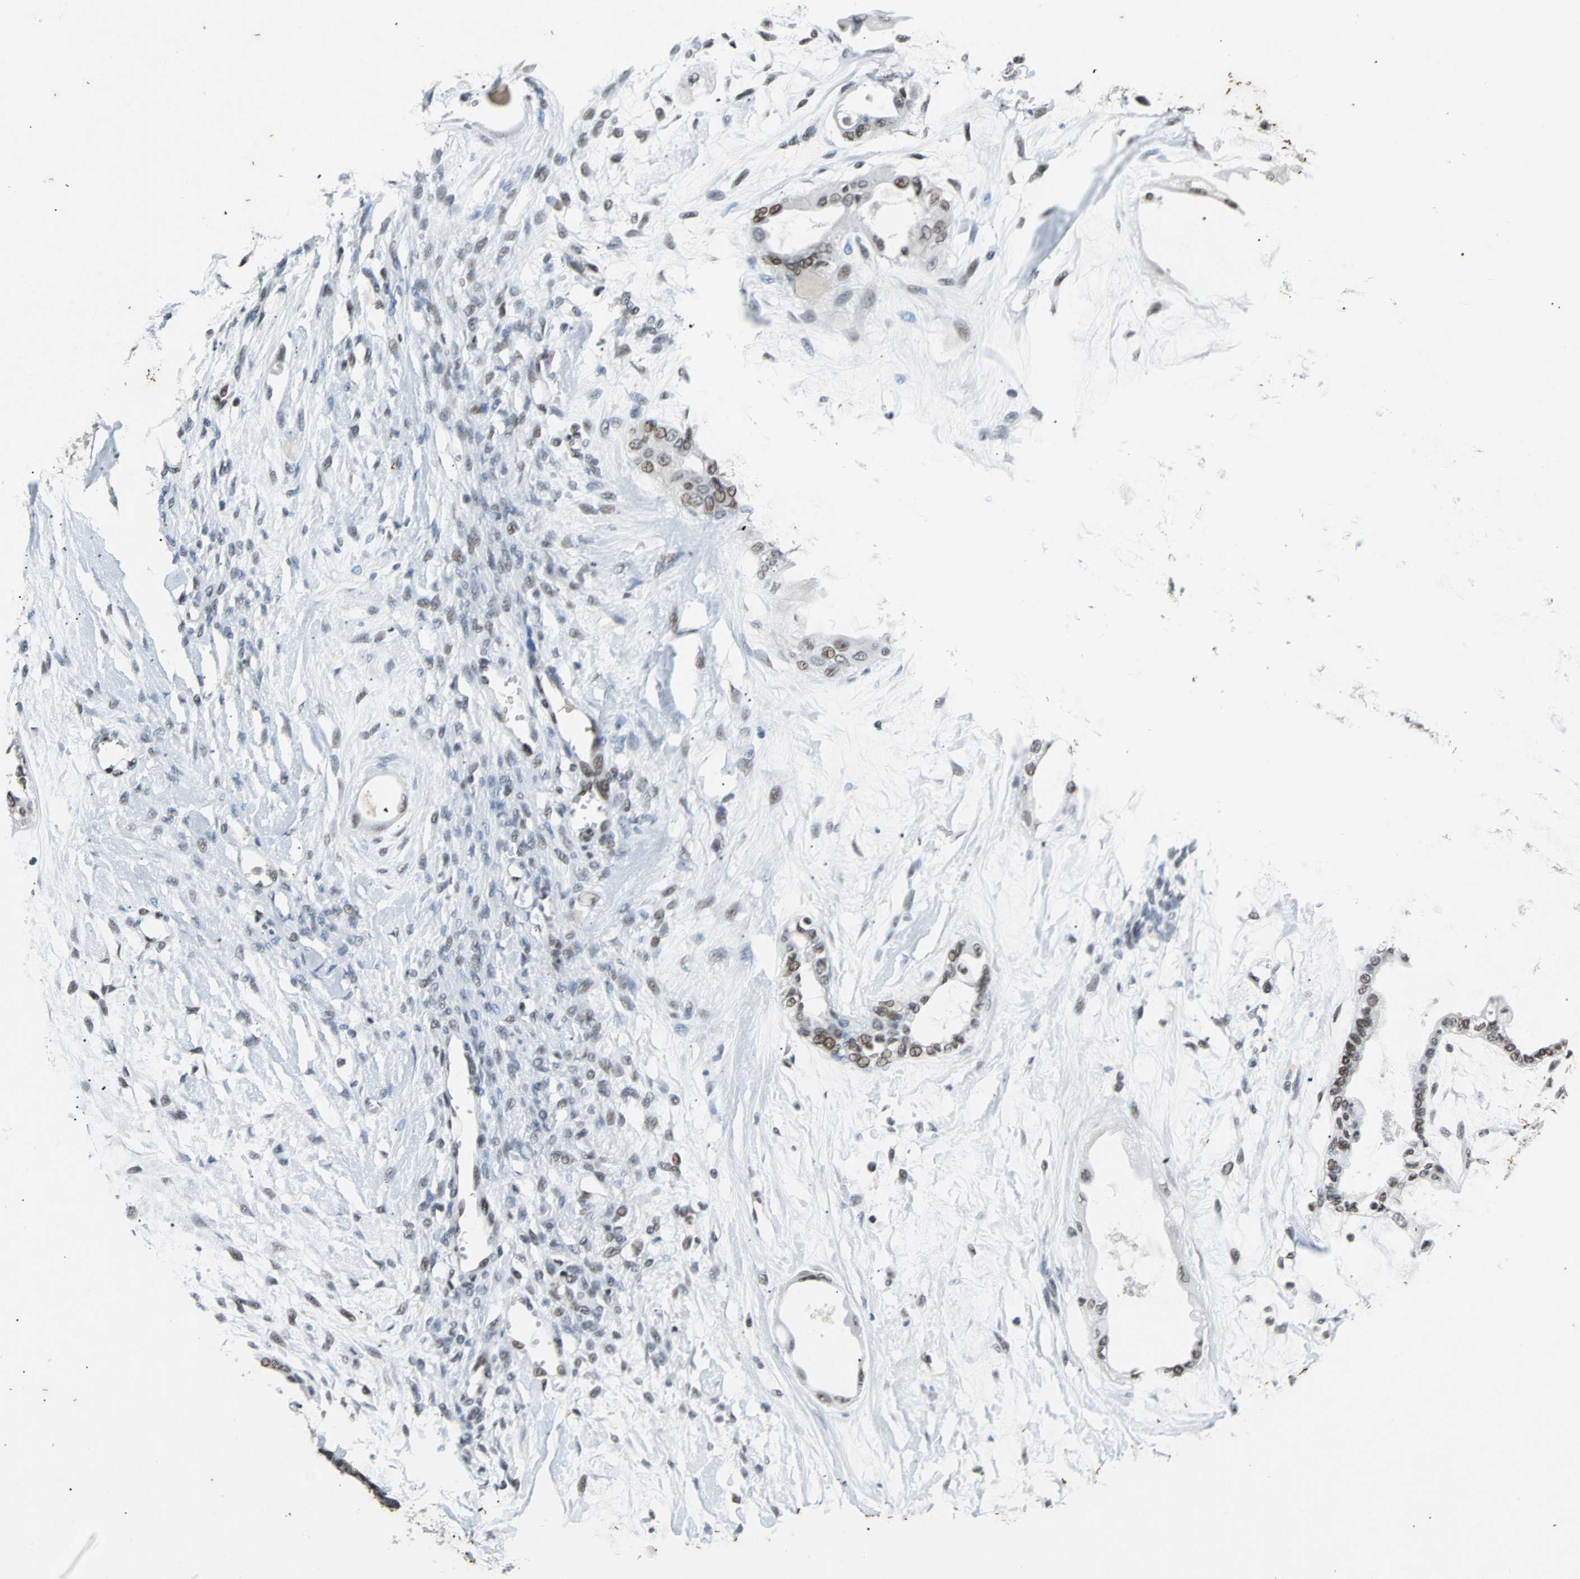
{"staining": {"intensity": "moderate", "quantity": "25%-75%", "location": "nuclear"}, "tissue": "ovarian cancer", "cell_type": "Tumor cells", "image_type": "cancer", "snomed": [{"axis": "morphology", "description": "Carcinoma, NOS"}, {"axis": "morphology", "description": "Carcinoma, endometroid"}, {"axis": "topography", "description": "Ovary"}], "caption": "High-magnification brightfield microscopy of ovarian cancer stained with DAB (brown) and counterstained with hematoxylin (blue). tumor cells exhibit moderate nuclear expression is appreciated in approximately25%-75% of cells.", "gene": "GATAD2A", "patient": {"sex": "female", "age": 50}}